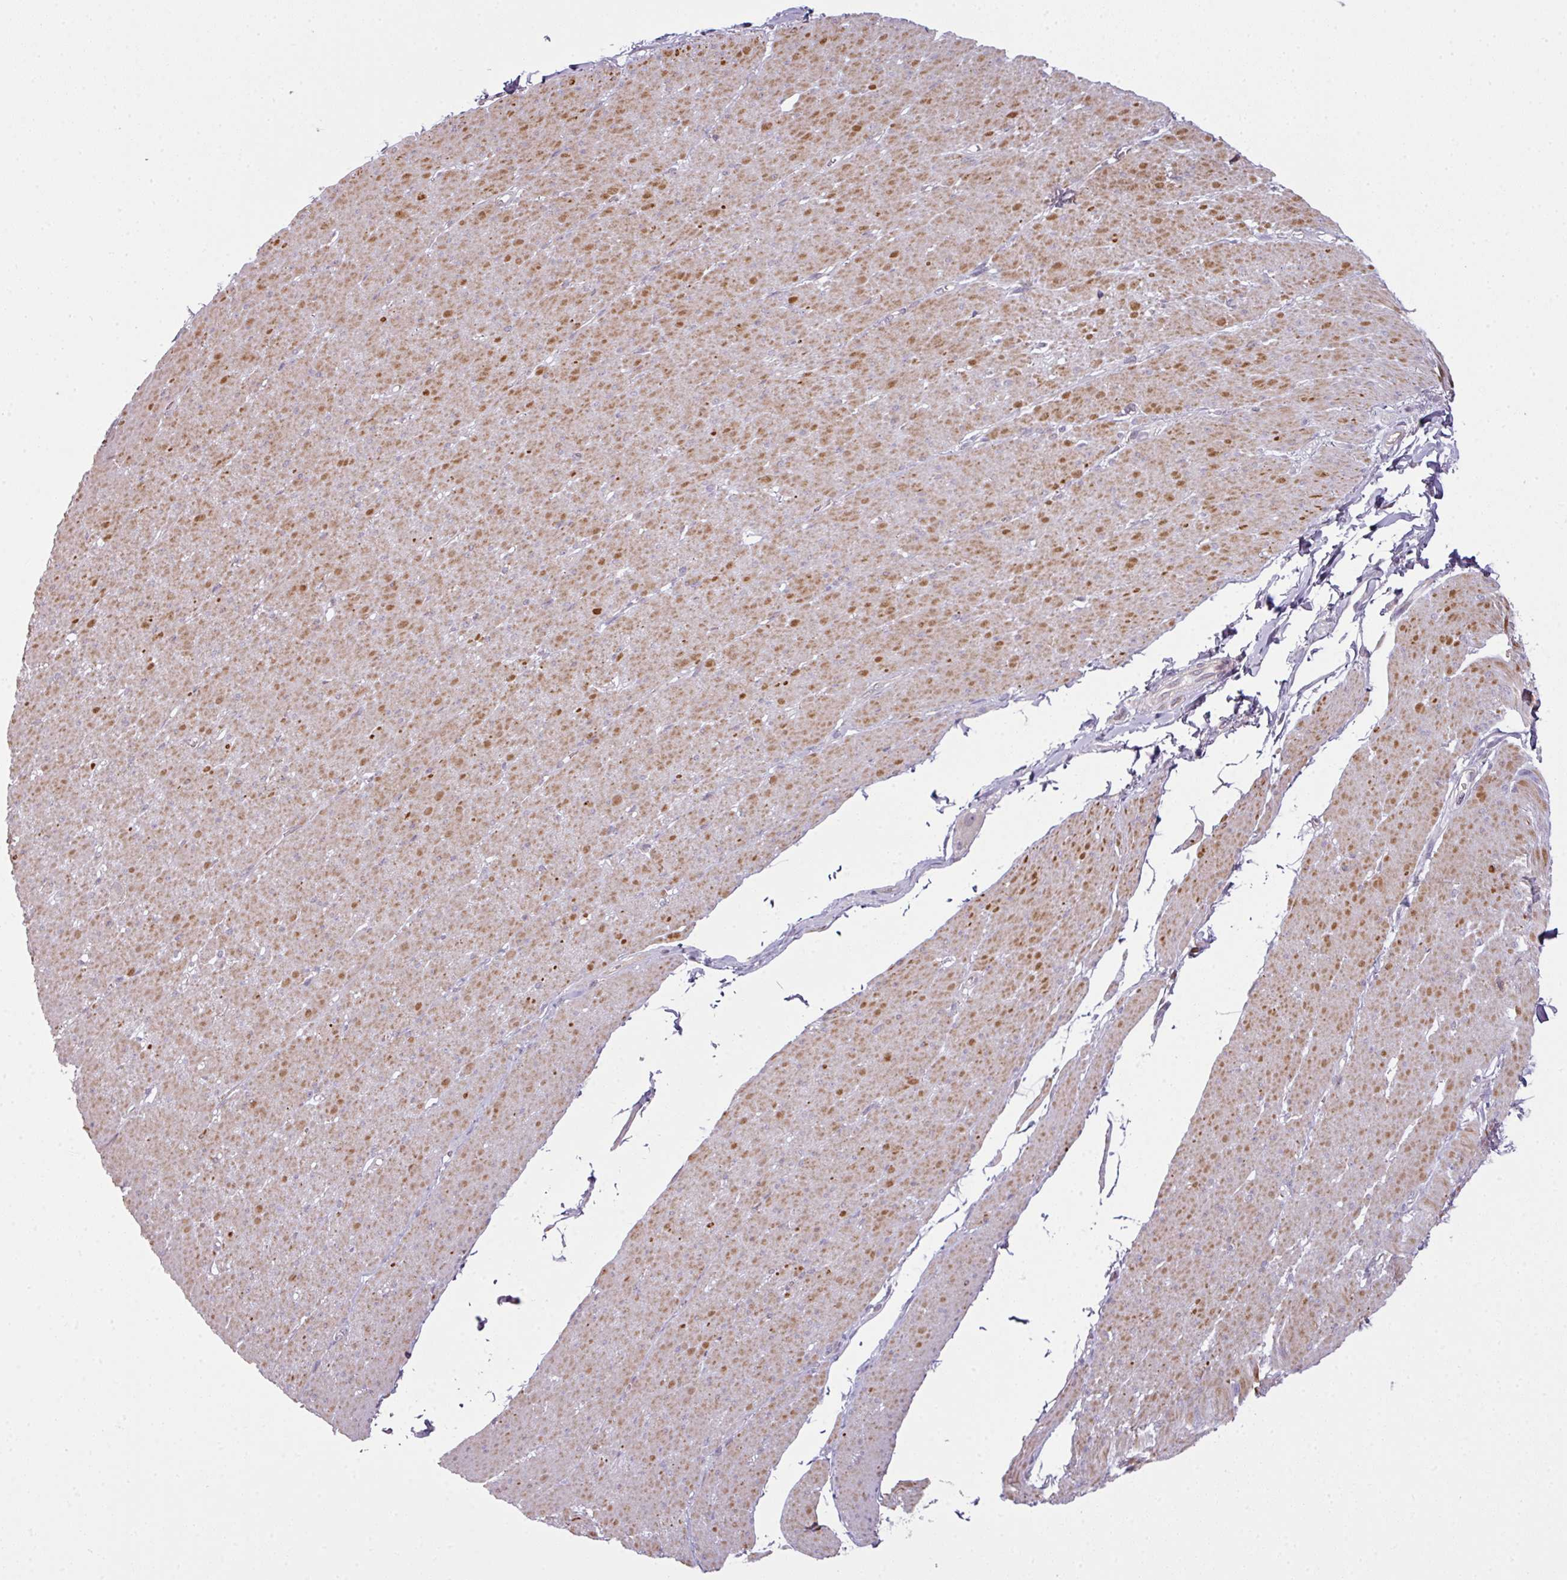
{"staining": {"intensity": "moderate", "quantity": "25%-75%", "location": "cytoplasmic/membranous,nuclear"}, "tissue": "smooth muscle", "cell_type": "Smooth muscle cells", "image_type": "normal", "snomed": [{"axis": "morphology", "description": "Normal tissue, NOS"}, {"axis": "topography", "description": "Smooth muscle"}, {"axis": "topography", "description": "Rectum"}], "caption": "Smooth muscle stained with a brown dye demonstrates moderate cytoplasmic/membranous,nuclear positive positivity in about 25%-75% of smooth muscle cells.", "gene": "DERPC", "patient": {"sex": "male", "age": 53}}